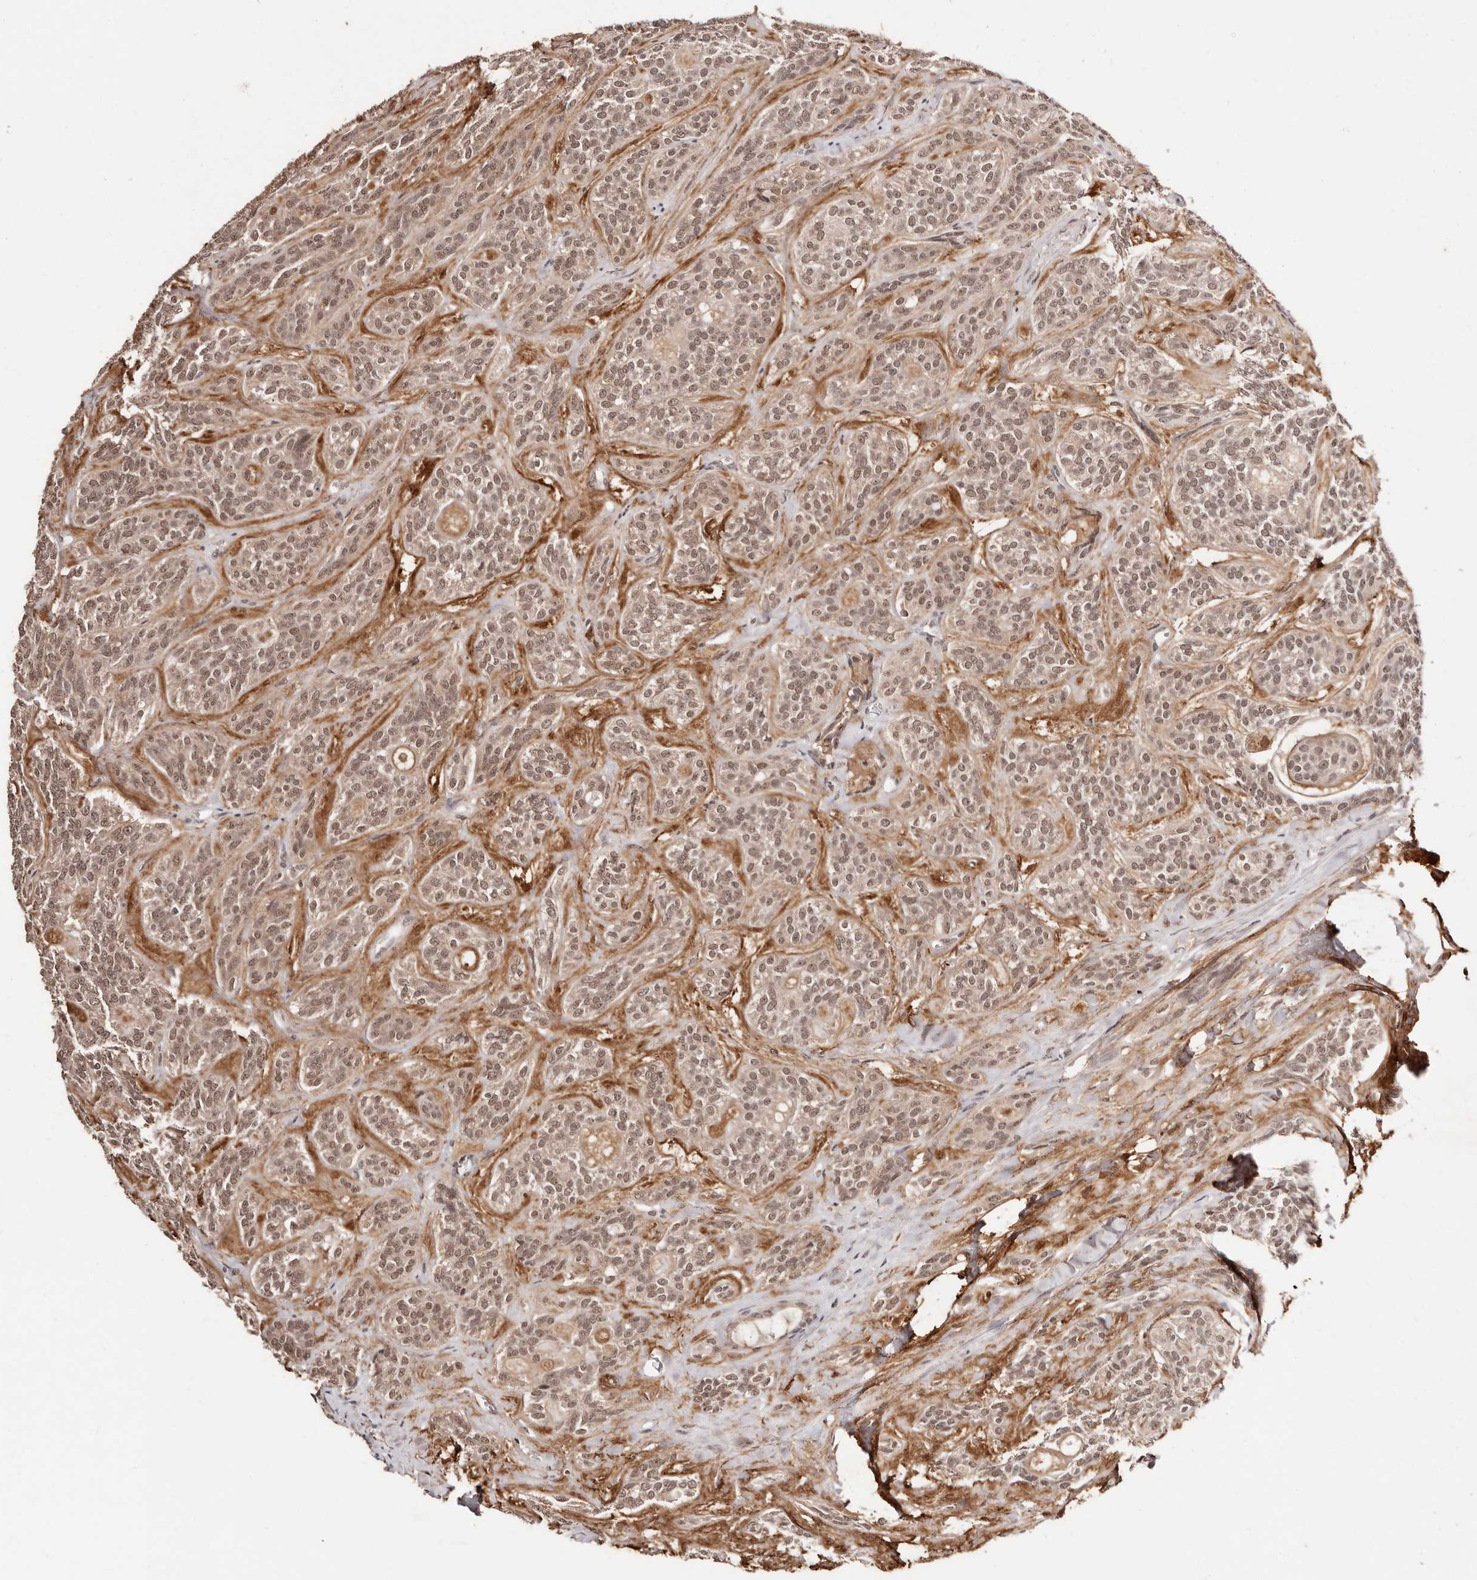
{"staining": {"intensity": "moderate", "quantity": ">75%", "location": "nuclear"}, "tissue": "head and neck cancer", "cell_type": "Tumor cells", "image_type": "cancer", "snomed": [{"axis": "morphology", "description": "Adenocarcinoma, NOS"}, {"axis": "topography", "description": "Head-Neck"}], "caption": "High-power microscopy captured an immunohistochemistry image of head and neck cancer (adenocarcinoma), revealing moderate nuclear expression in approximately >75% of tumor cells.", "gene": "BICRAL", "patient": {"sex": "male", "age": 66}}